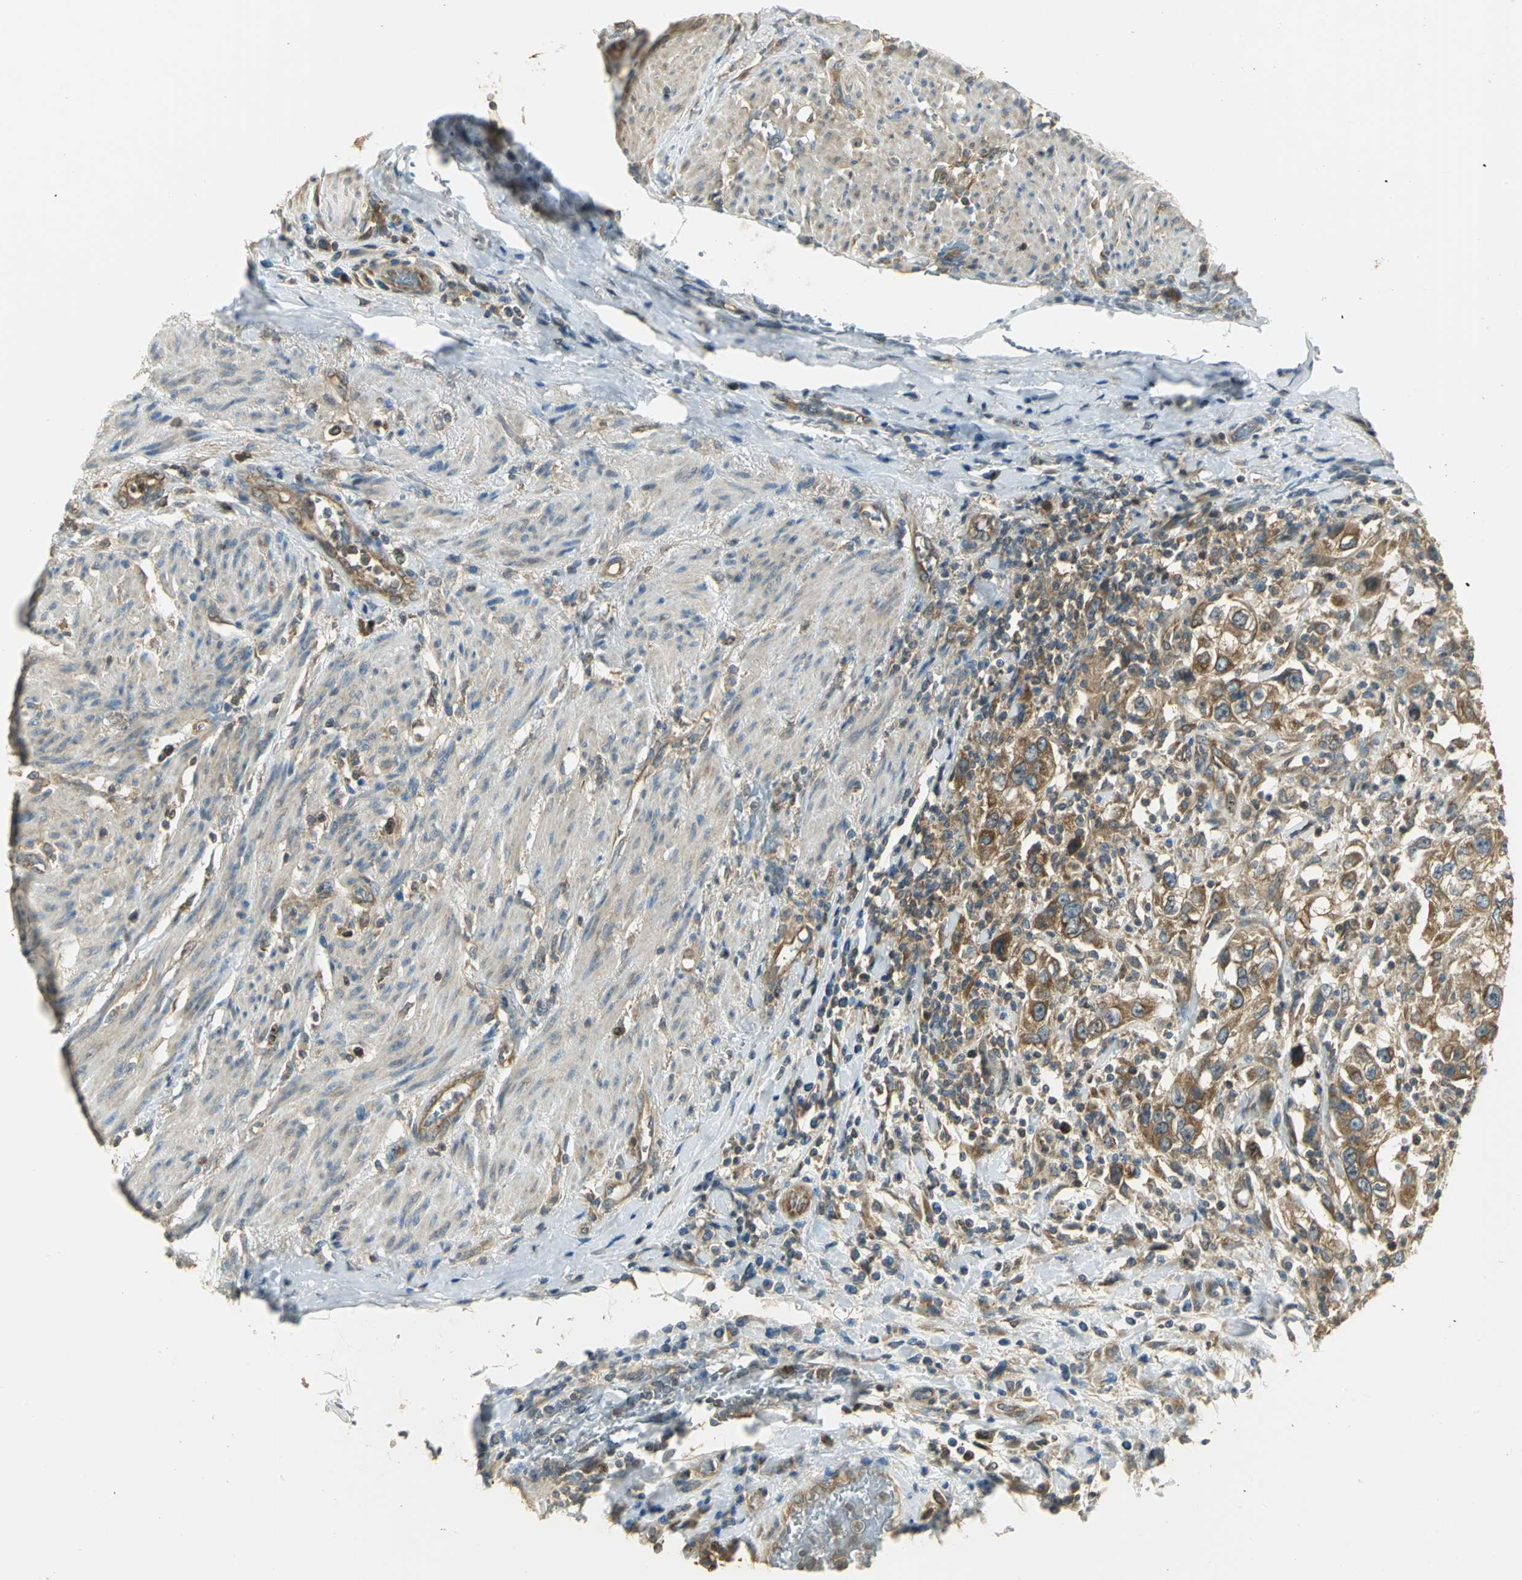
{"staining": {"intensity": "moderate", "quantity": ">75%", "location": "cytoplasmic/membranous"}, "tissue": "urothelial cancer", "cell_type": "Tumor cells", "image_type": "cancer", "snomed": [{"axis": "morphology", "description": "Urothelial carcinoma, High grade"}, {"axis": "topography", "description": "Urinary bladder"}], "caption": "A micrograph of human urothelial cancer stained for a protein displays moderate cytoplasmic/membranous brown staining in tumor cells.", "gene": "RARS1", "patient": {"sex": "female", "age": 80}}